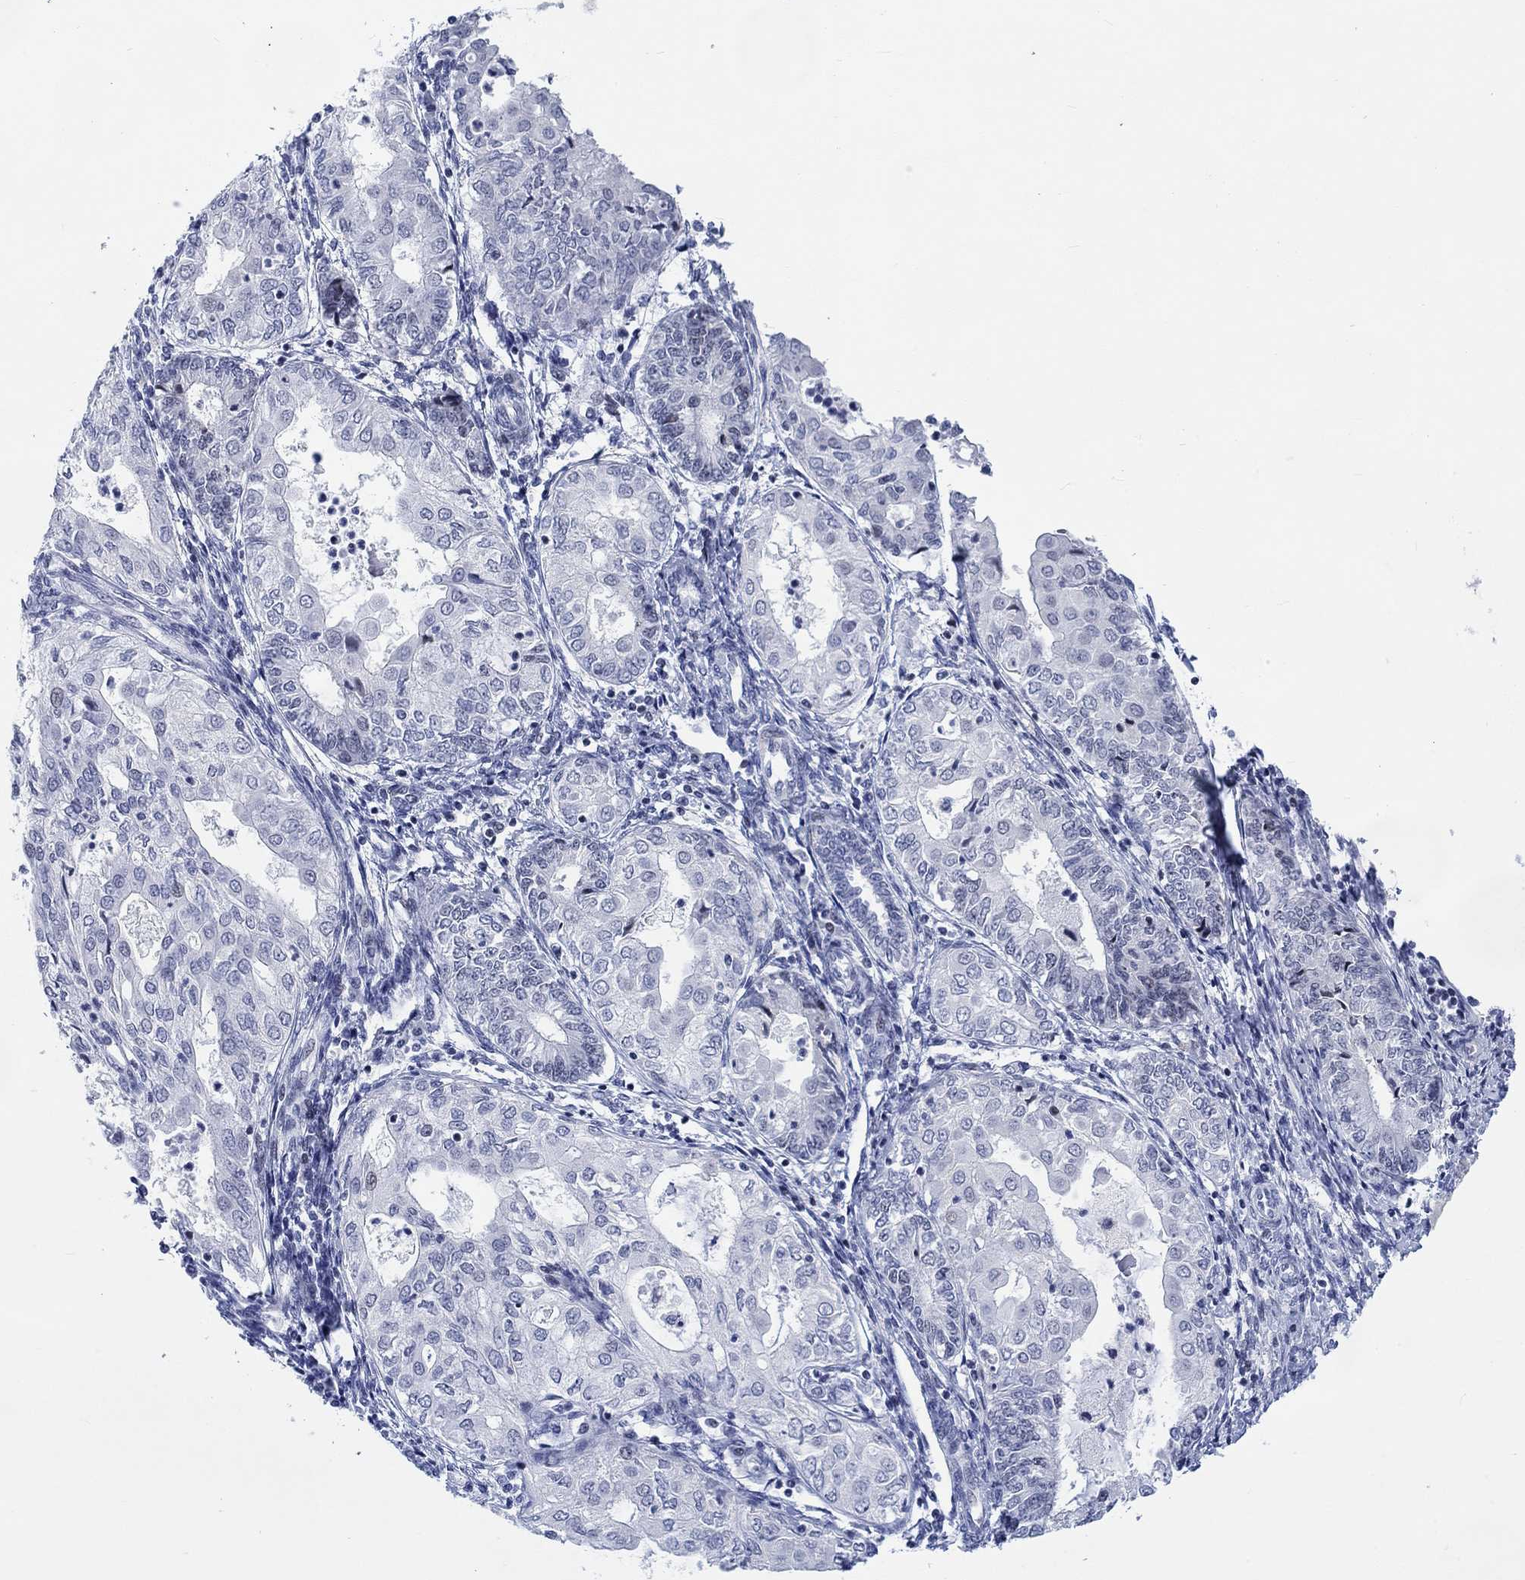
{"staining": {"intensity": "negative", "quantity": "none", "location": "none"}, "tissue": "endometrial cancer", "cell_type": "Tumor cells", "image_type": "cancer", "snomed": [{"axis": "morphology", "description": "Adenocarcinoma, NOS"}, {"axis": "topography", "description": "Endometrium"}], "caption": "Immunohistochemistry photomicrograph of neoplastic tissue: endometrial cancer stained with DAB (3,3'-diaminobenzidine) exhibits no significant protein expression in tumor cells.", "gene": "CDCA2", "patient": {"sex": "female", "age": 68}}